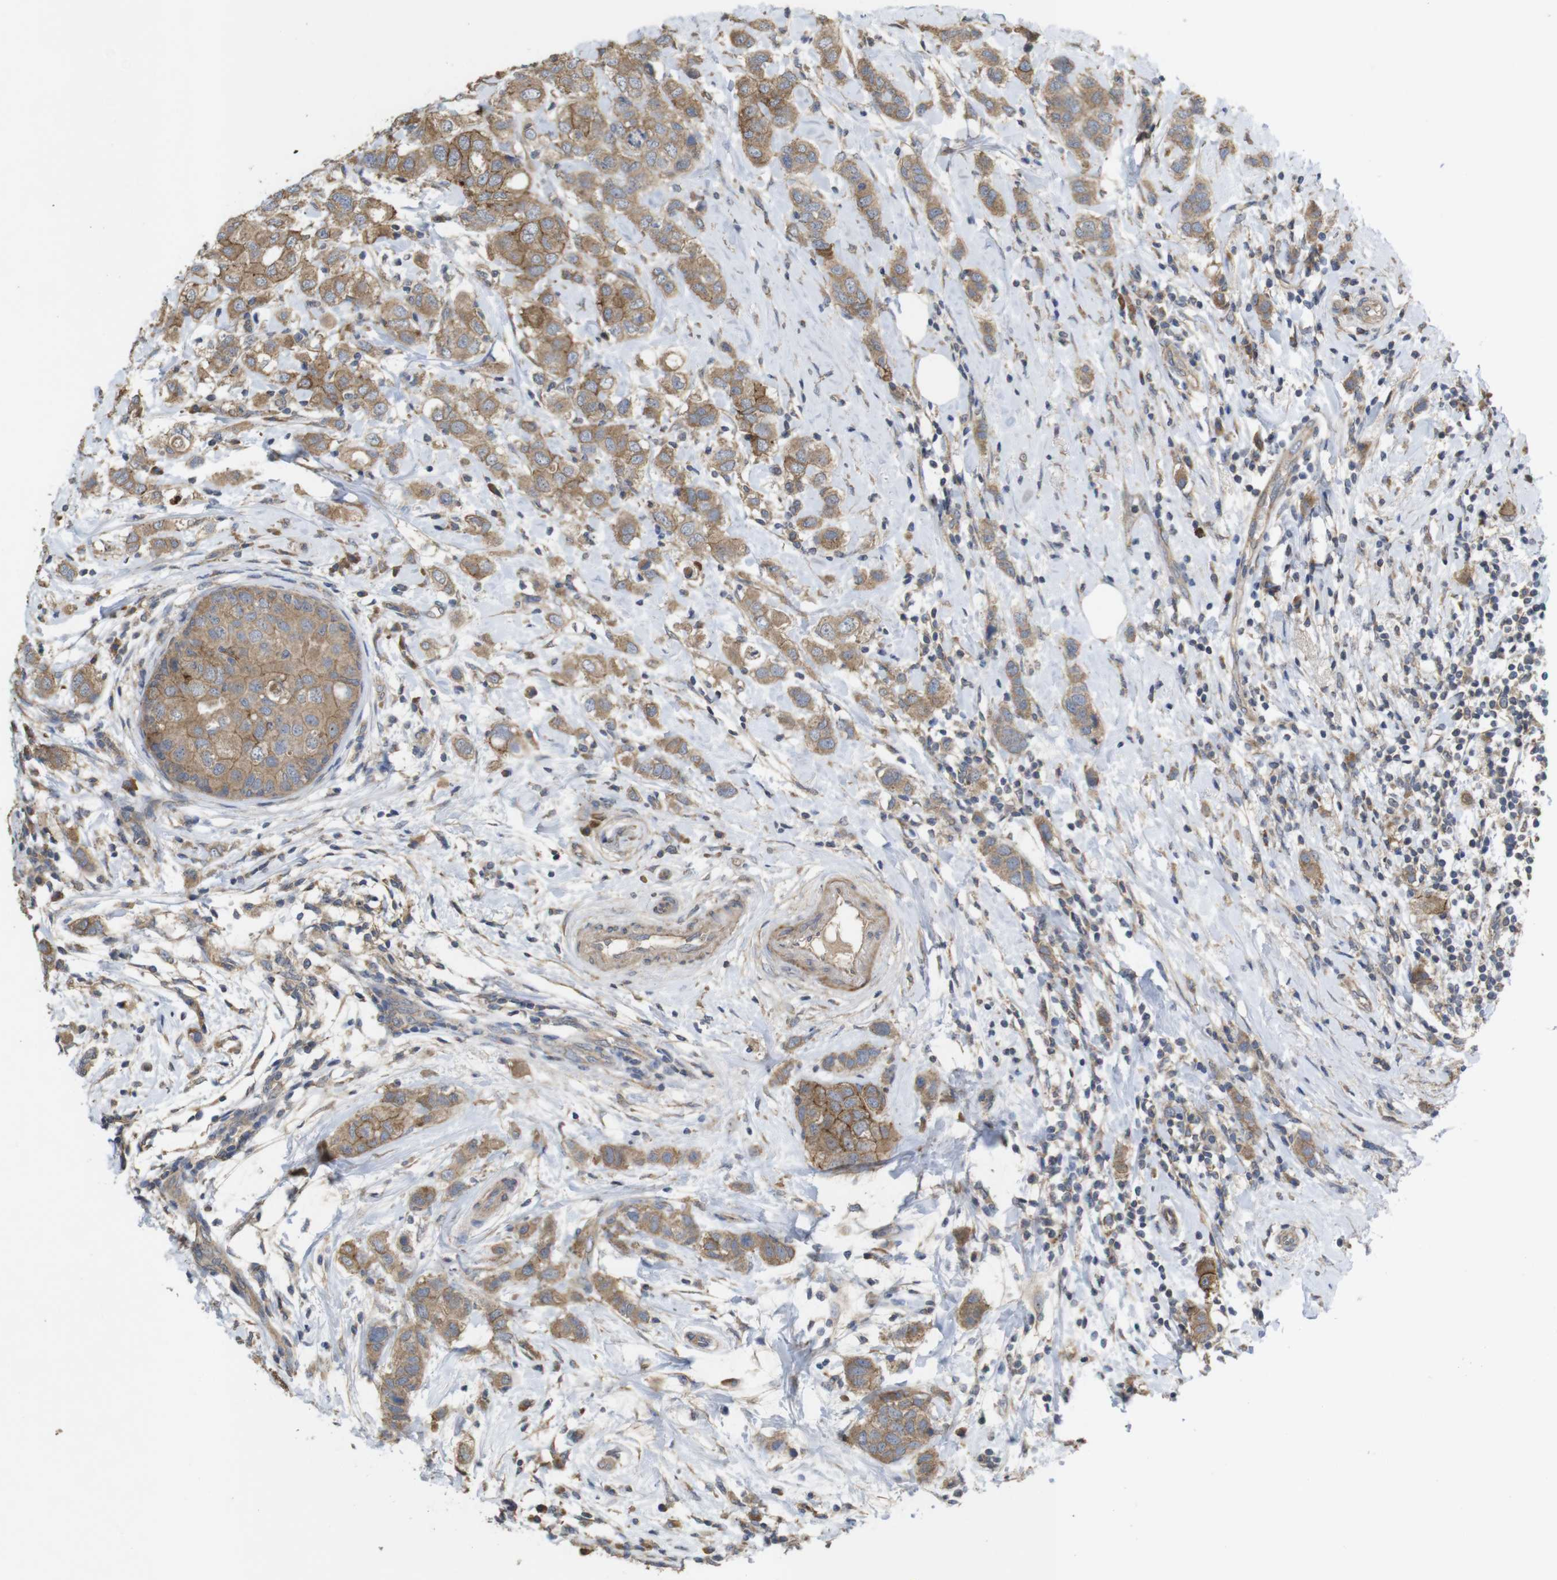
{"staining": {"intensity": "moderate", "quantity": ">75%", "location": "cytoplasmic/membranous"}, "tissue": "breast cancer", "cell_type": "Tumor cells", "image_type": "cancer", "snomed": [{"axis": "morphology", "description": "Duct carcinoma"}, {"axis": "topography", "description": "Breast"}], "caption": "Protein analysis of breast invasive ductal carcinoma tissue demonstrates moderate cytoplasmic/membranous staining in approximately >75% of tumor cells.", "gene": "KCNS3", "patient": {"sex": "female", "age": 50}}